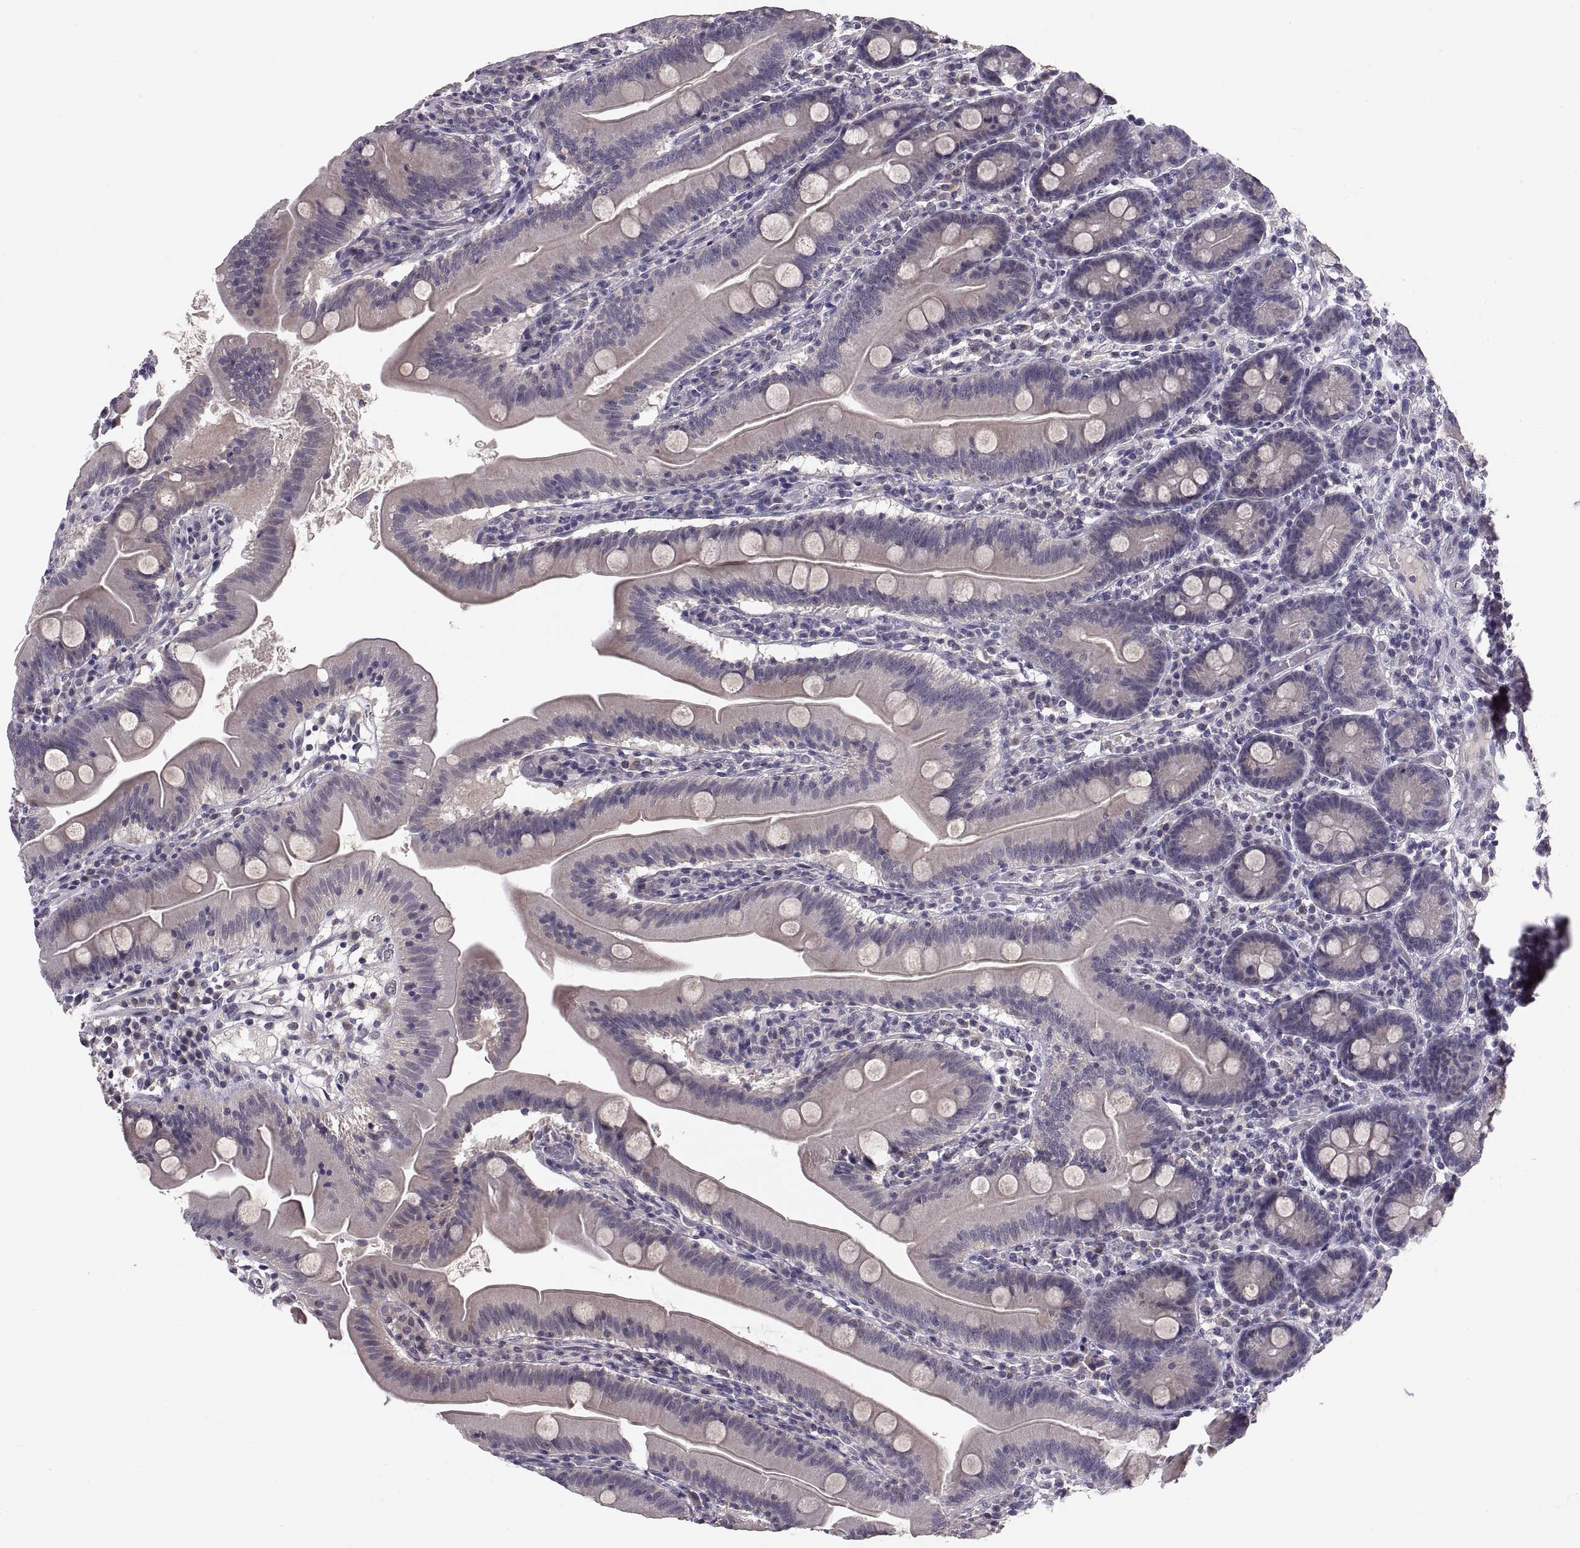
{"staining": {"intensity": "weak", "quantity": "25%-75%", "location": "cytoplasmic/membranous"}, "tissue": "small intestine", "cell_type": "Glandular cells", "image_type": "normal", "snomed": [{"axis": "morphology", "description": "Normal tissue, NOS"}, {"axis": "topography", "description": "Small intestine"}], "caption": "Immunohistochemistry (IHC) (DAB (3,3'-diaminobenzidine)) staining of normal small intestine exhibits weak cytoplasmic/membranous protein positivity in approximately 25%-75% of glandular cells.", "gene": "PAX2", "patient": {"sex": "male", "age": 37}}